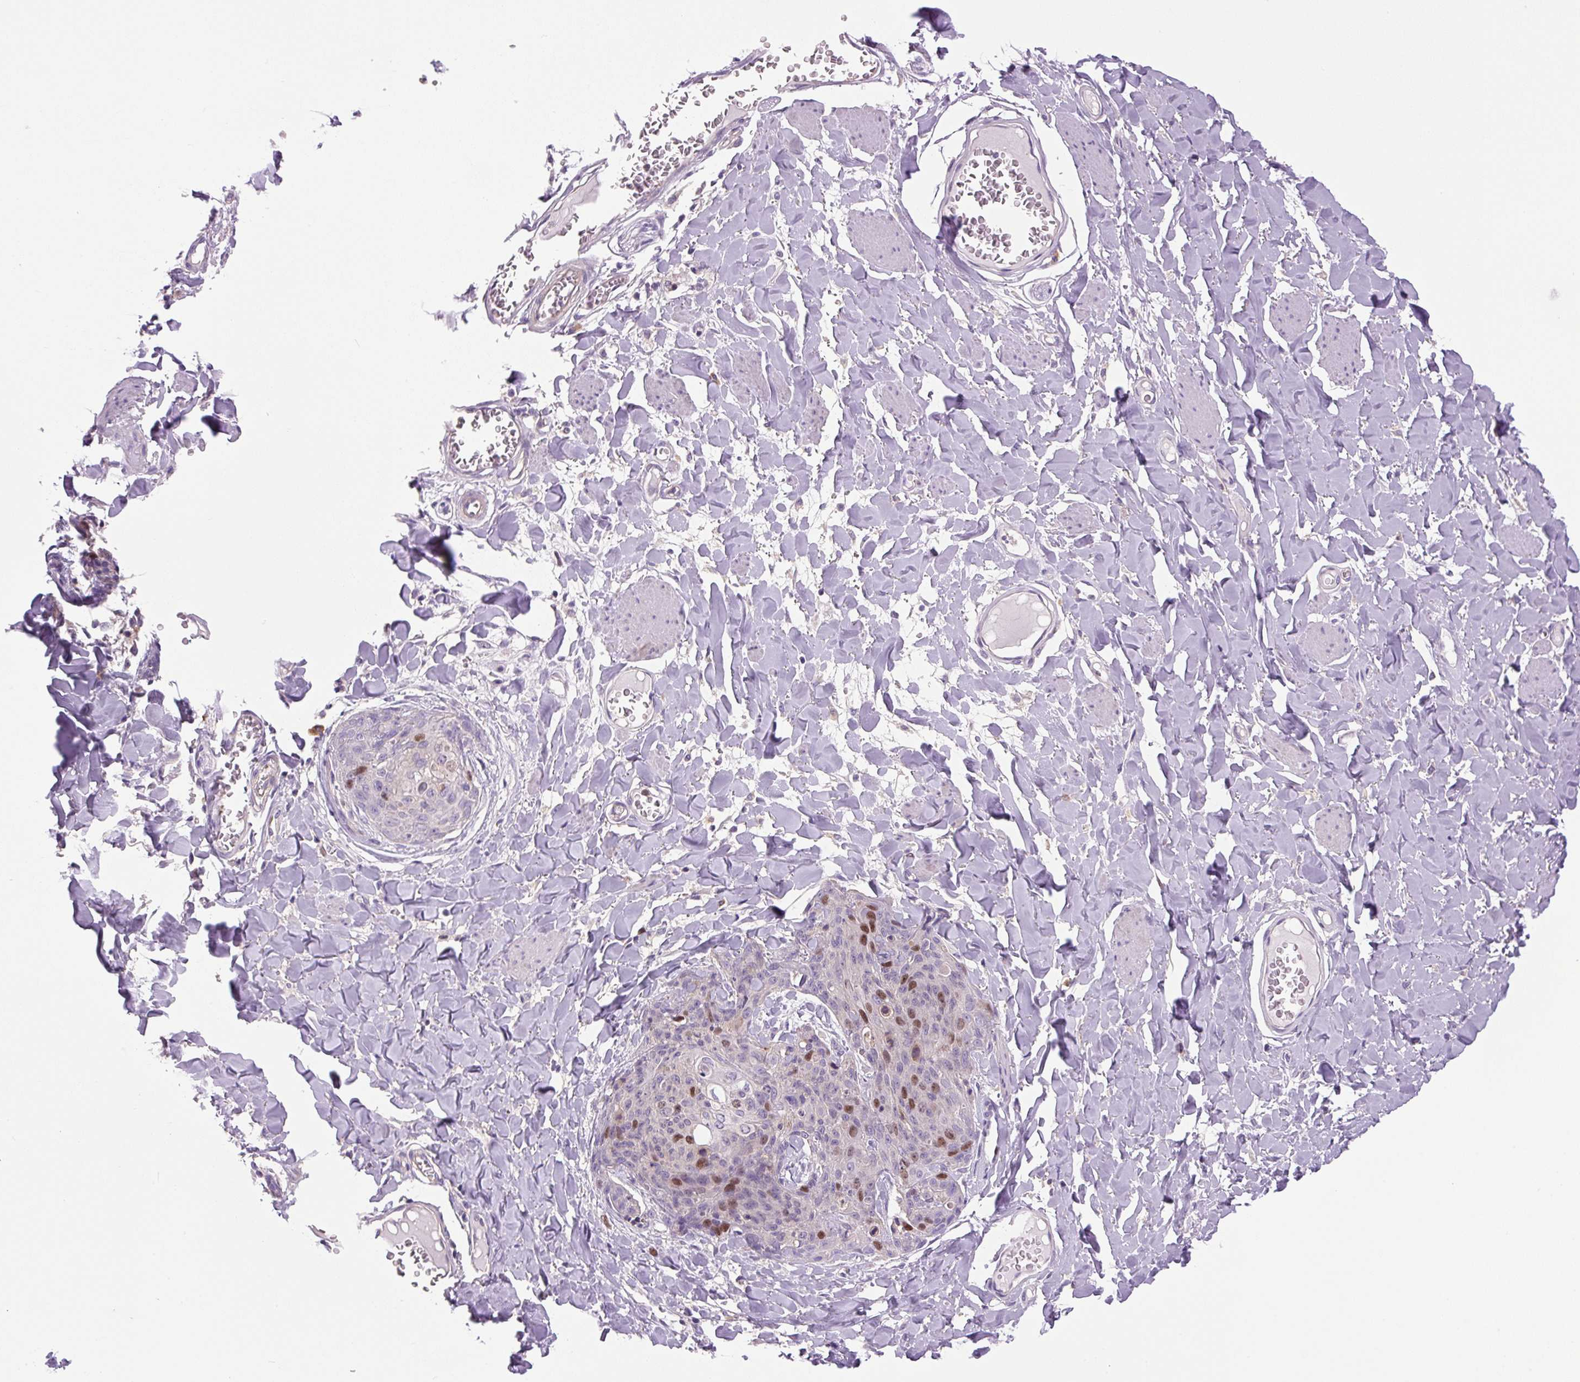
{"staining": {"intensity": "moderate", "quantity": "25%-75%", "location": "nuclear"}, "tissue": "skin cancer", "cell_type": "Tumor cells", "image_type": "cancer", "snomed": [{"axis": "morphology", "description": "Squamous cell carcinoma, NOS"}, {"axis": "topography", "description": "Skin"}, {"axis": "topography", "description": "Vulva"}], "caption": "This micrograph exhibits immunohistochemistry staining of skin cancer (squamous cell carcinoma), with medium moderate nuclear positivity in about 25%-75% of tumor cells.", "gene": "KIFC1", "patient": {"sex": "female", "age": 85}}